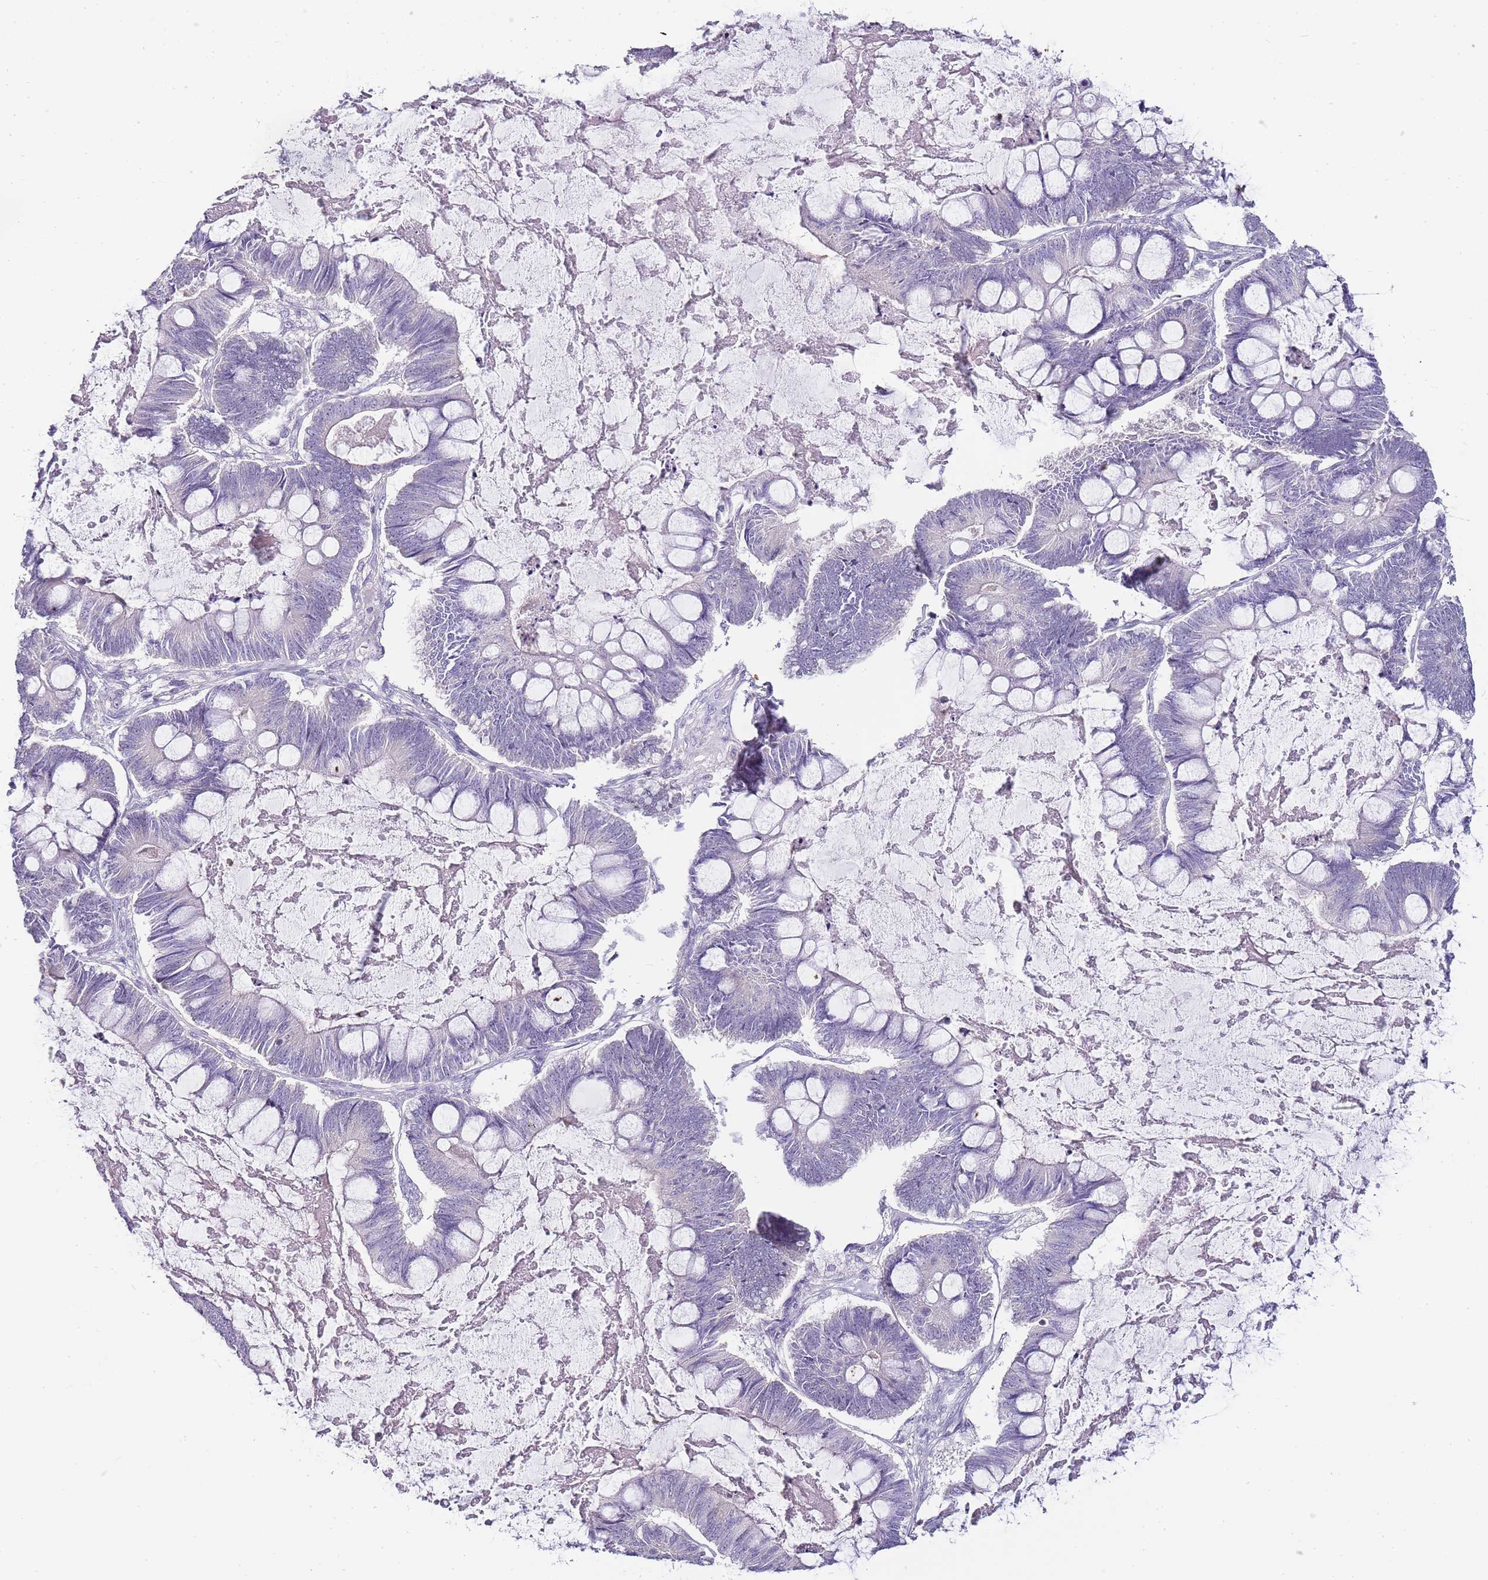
{"staining": {"intensity": "negative", "quantity": "none", "location": "none"}, "tissue": "ovarian cancer", "cell_type": "Tumor cells", "image_type": "cancer", "snomed": [{"axis": "morphology", "description": "Cystadenocarcinoma, mucinous, NOS"}, {"axis": "topography", "description": "Ovary"}], "caption": "Immunohistochemistry (IHC) micrograph of human ovarian cancer stained for a protein (brown), which exhibits no positivity in tumor cells.", "gene": "ZBP1", "patient": {"sex": "female", "age": 61}}